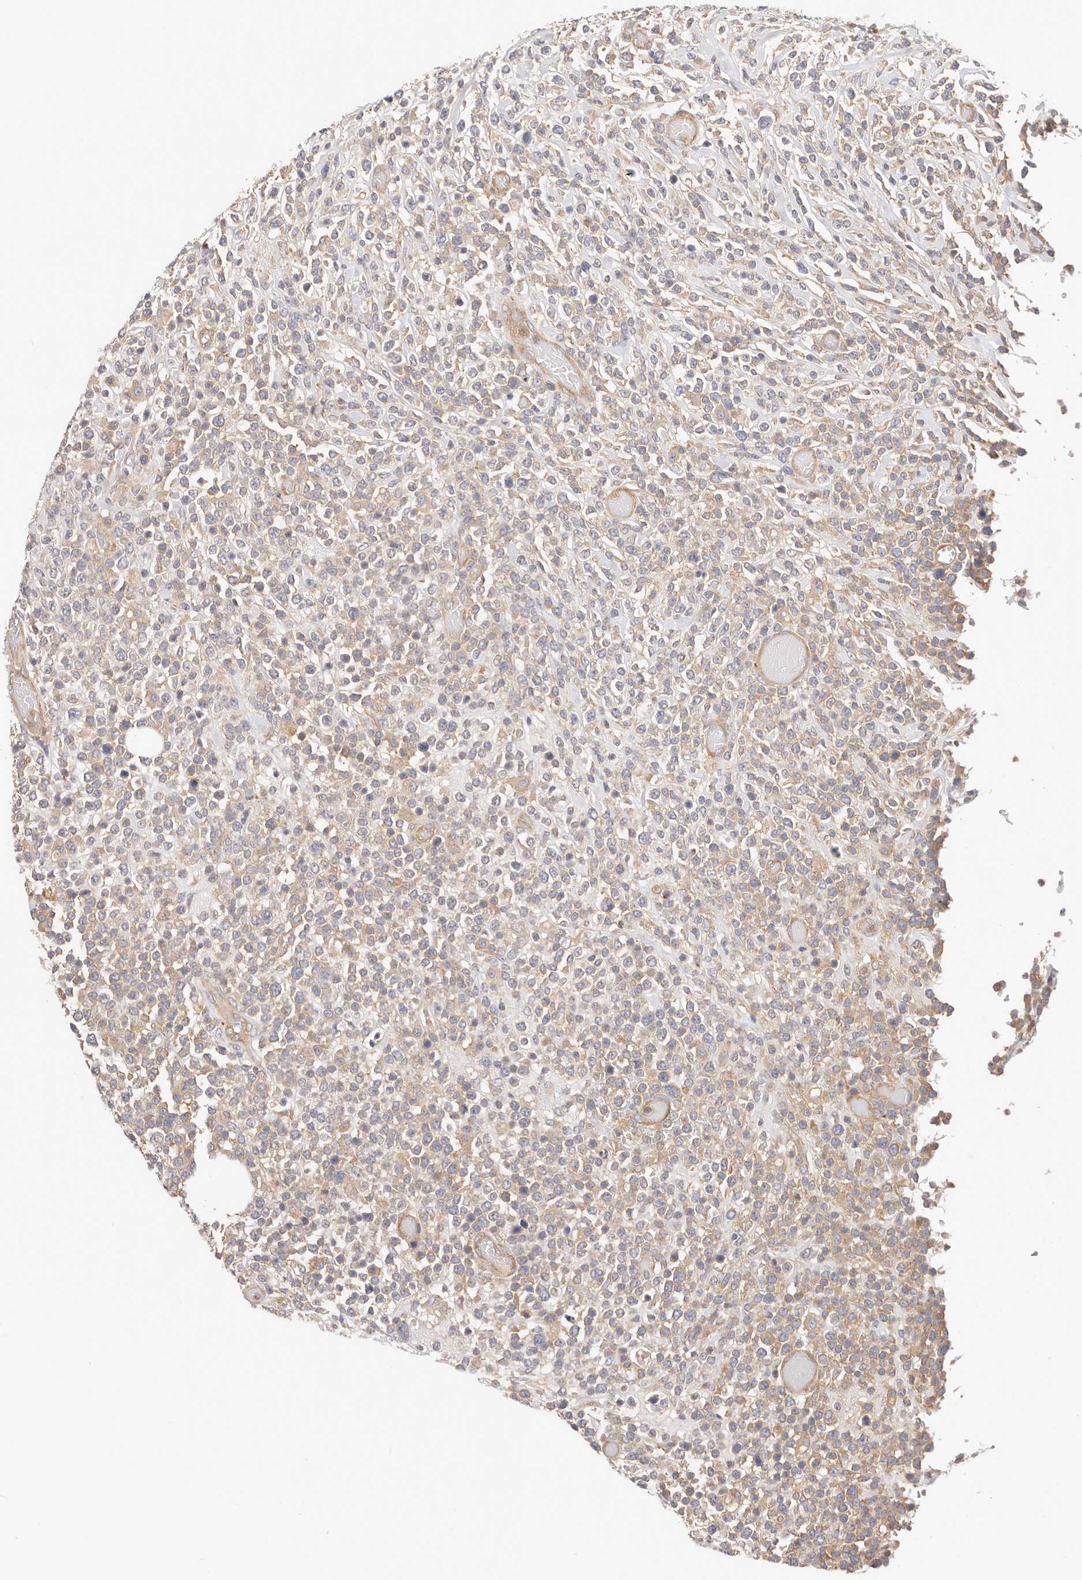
{"staining": {"intensity": "moderate", "quantity": "25%-75%", "location": "cytoplasmic/membranous"}, "tissue": "lymphoma", "cell_type": "Tumor cells", "image_type": "cancer", "snomed": [{"axis": "morphology", "description": "Malignant lymphoma, non-Hodgkin's type, High grade"}, {"axis": "topography", "description": "Colon"}], "caption": "This micrograph shows IHC staining of human lymphoma, with medium moderate cytoplasmic/membranous positivity in approximately 25%-75% of tumor cells.", "gene": "KCMF1", "patient": {"sex": "female", "age": 53}}